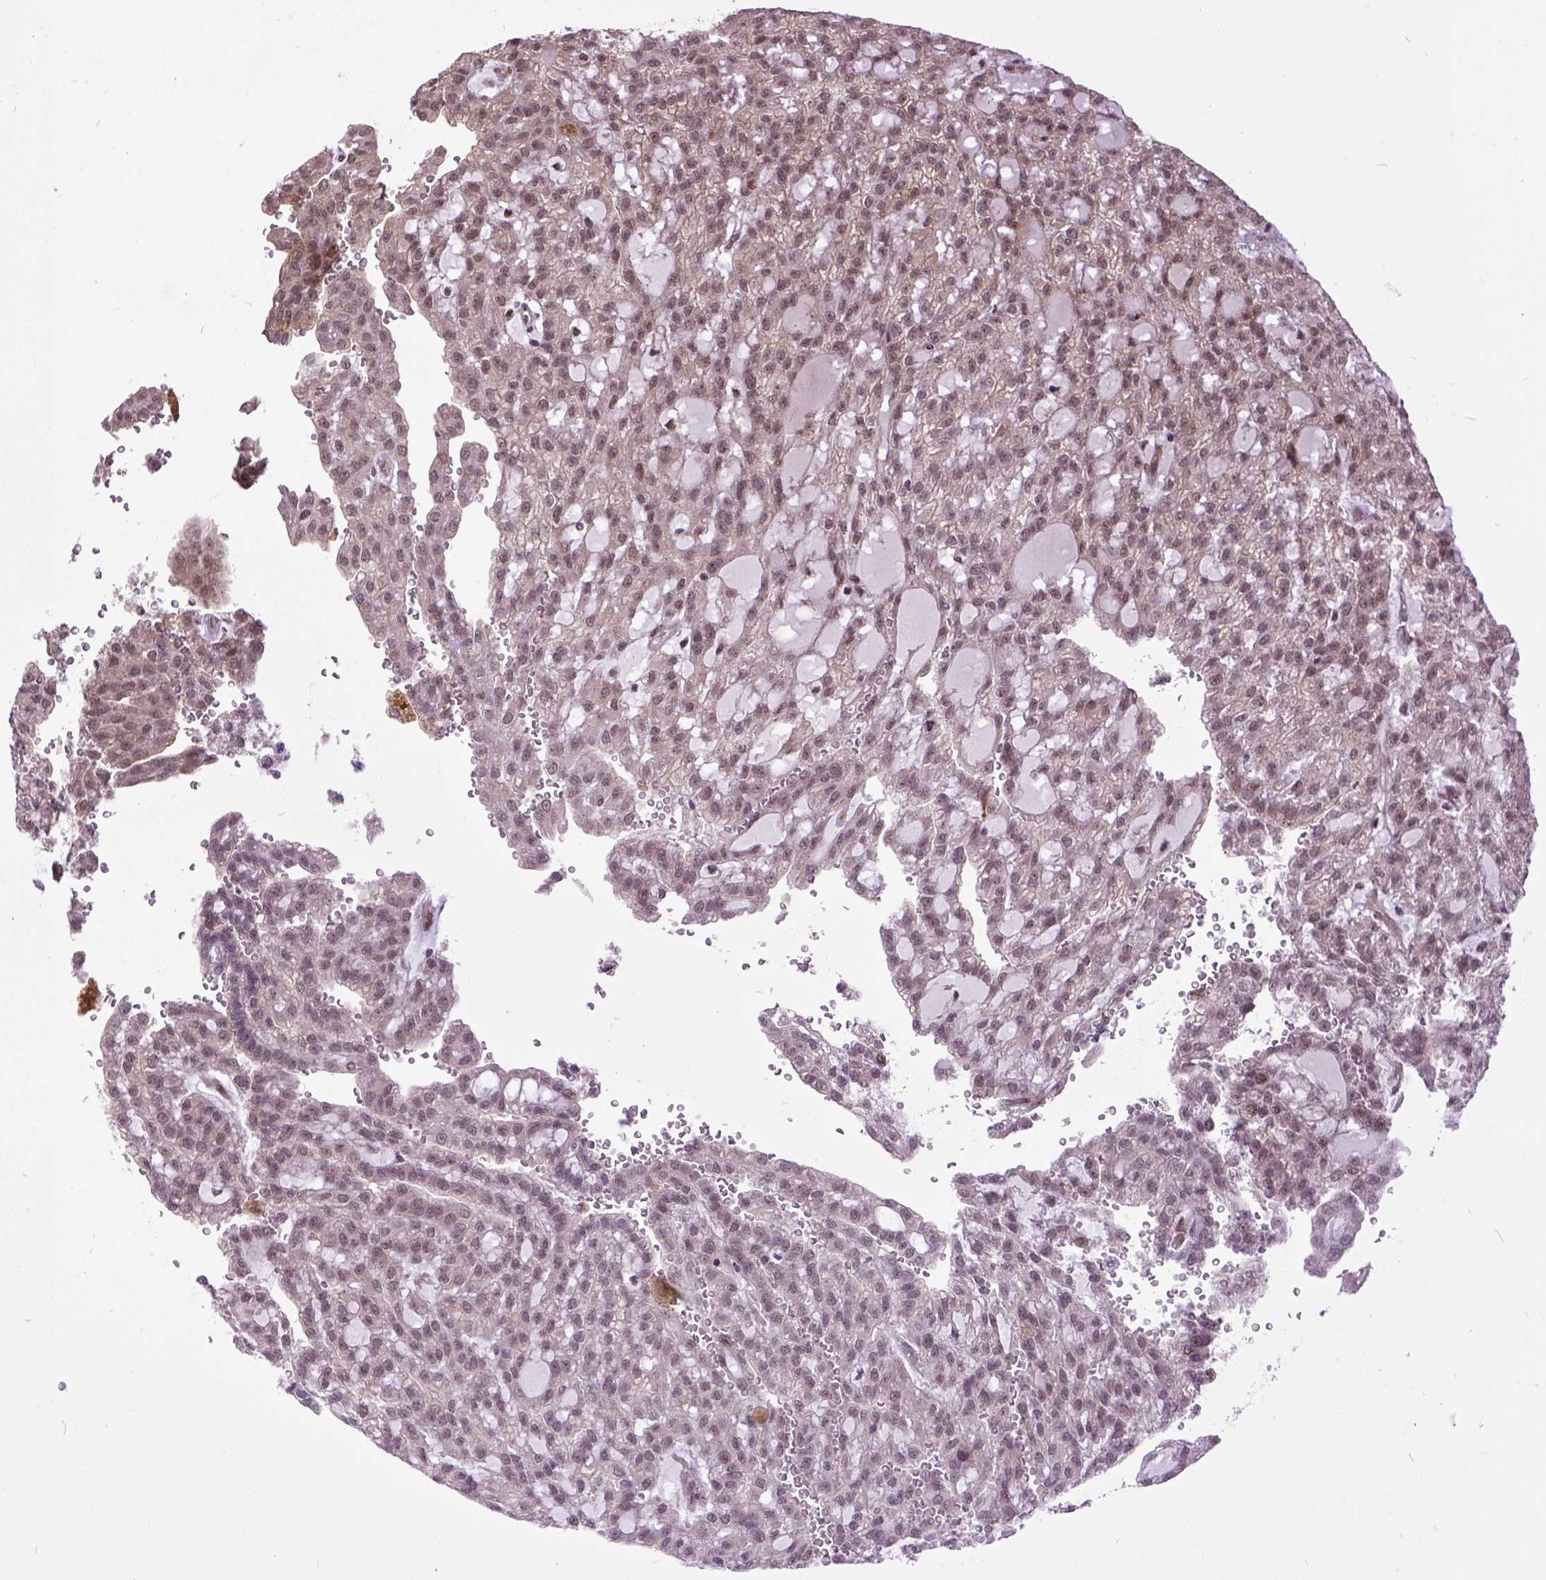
{"staining": {"intensity": "moderate", "quantity": ">75%", "location": "nuclear"}, "tissue": "renal cancer", "cell_type": "Tumor cells", "image_type": "cancer", "snomed": [{"axis": "morphology", "description": "Adenocarcinoma, NOS"}, {"axis": "topography", "description": "Kidney"}], "caption": "Human renal adenocarcinoma stained for a protein (brown) shows moderate nuclear positive positivity in about >75% of tumor cells.", "gene": "ZNF630", "patient": {"sex": "male", "age": 63}}